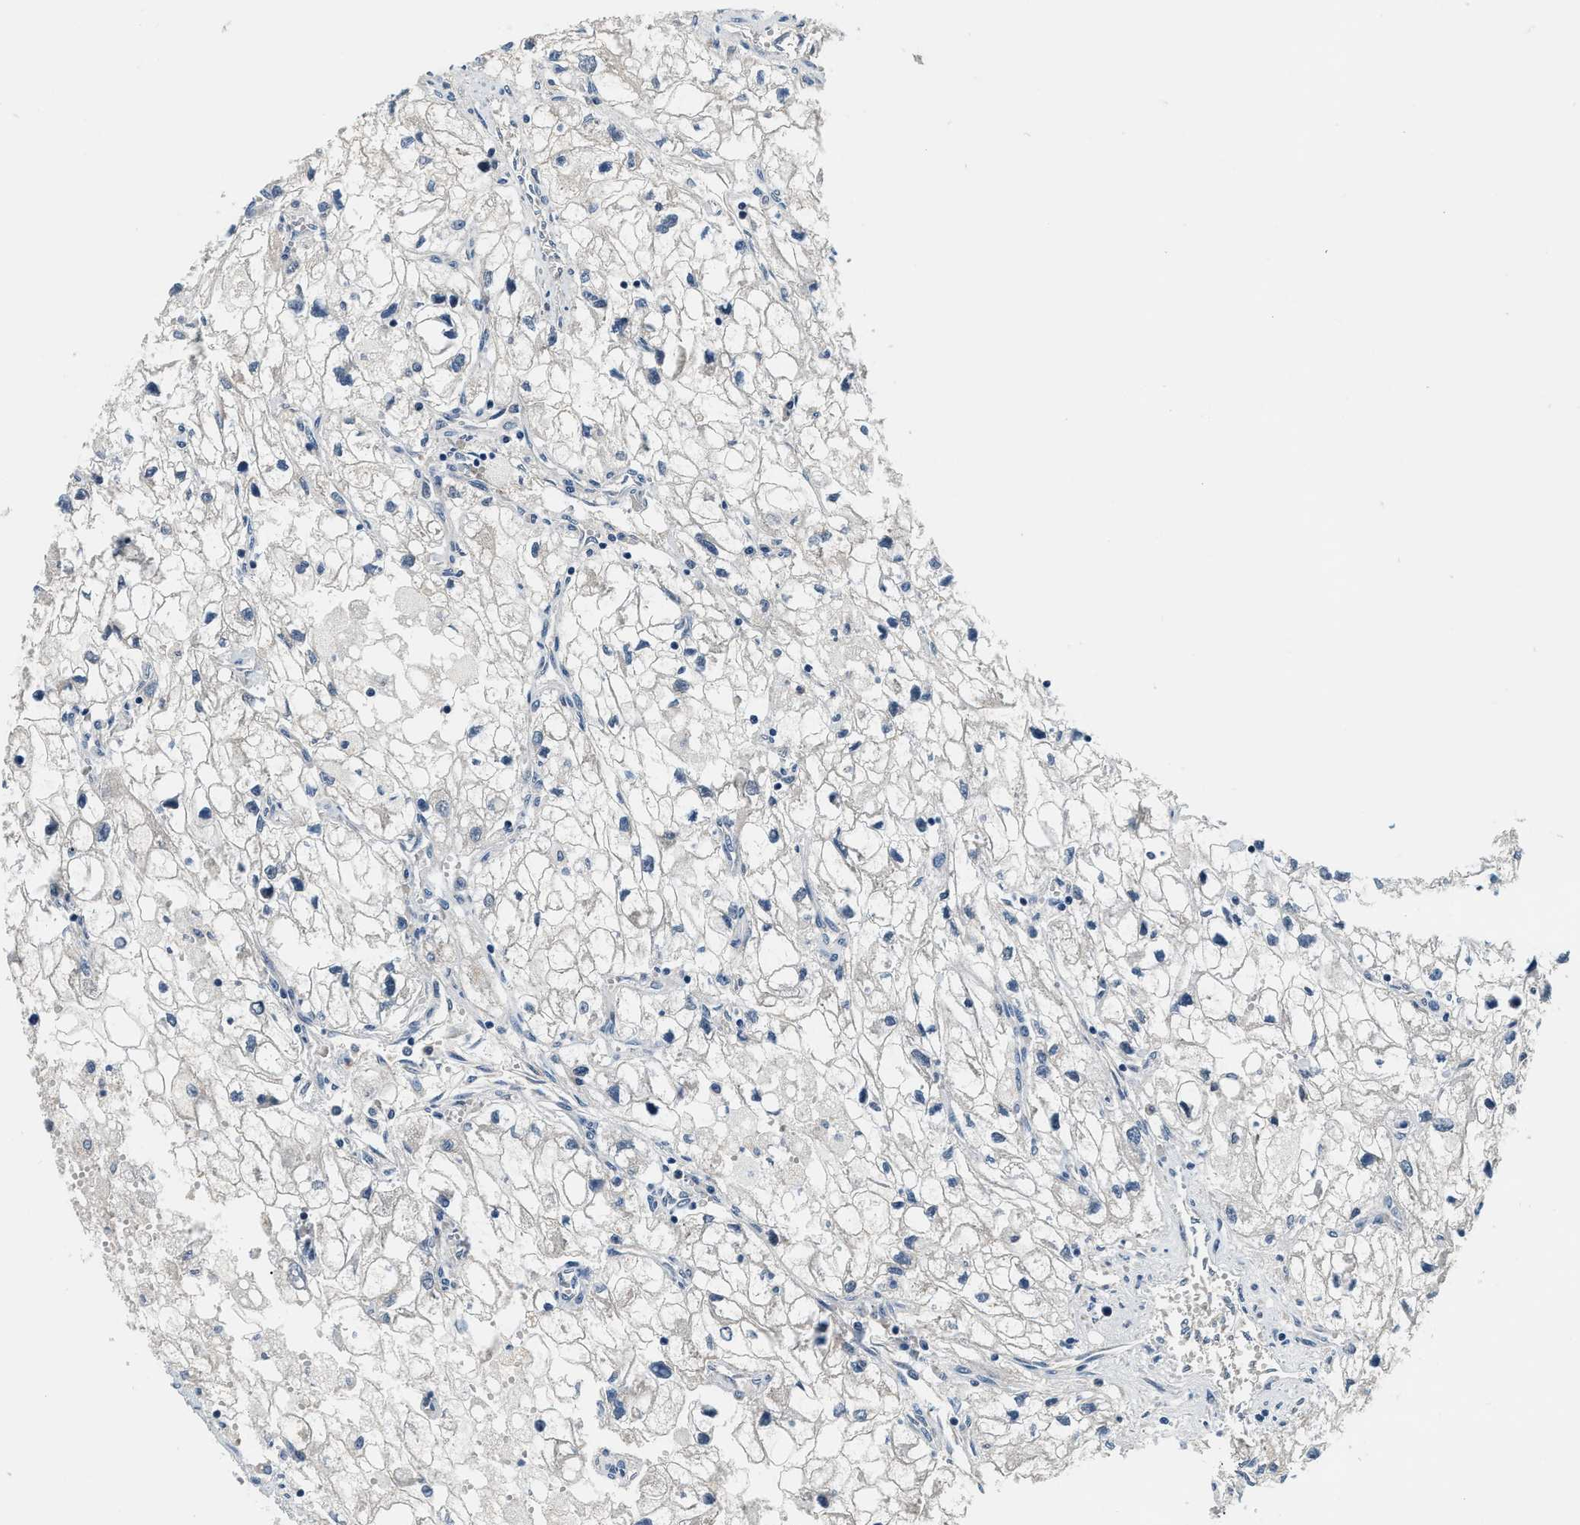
{"staining": {"intensity": "negative", "quantity": "none", "location": "none"}, "tissue": "renal cancer", "cell_type": "Tumor cells", "image_type": "cancer", "snomed": [{"axis": "morphology", "description": "Adenocarcinoma, NOS"}, {"axis": "topography", "description": "Kidney"}], "caption": "Adenocarcinoma (renal) was stained to show a protein in brown. There is no significant expression in tumor cells.", "gene": "YAE1", "patient": {"sex": "female", "age": 70}}